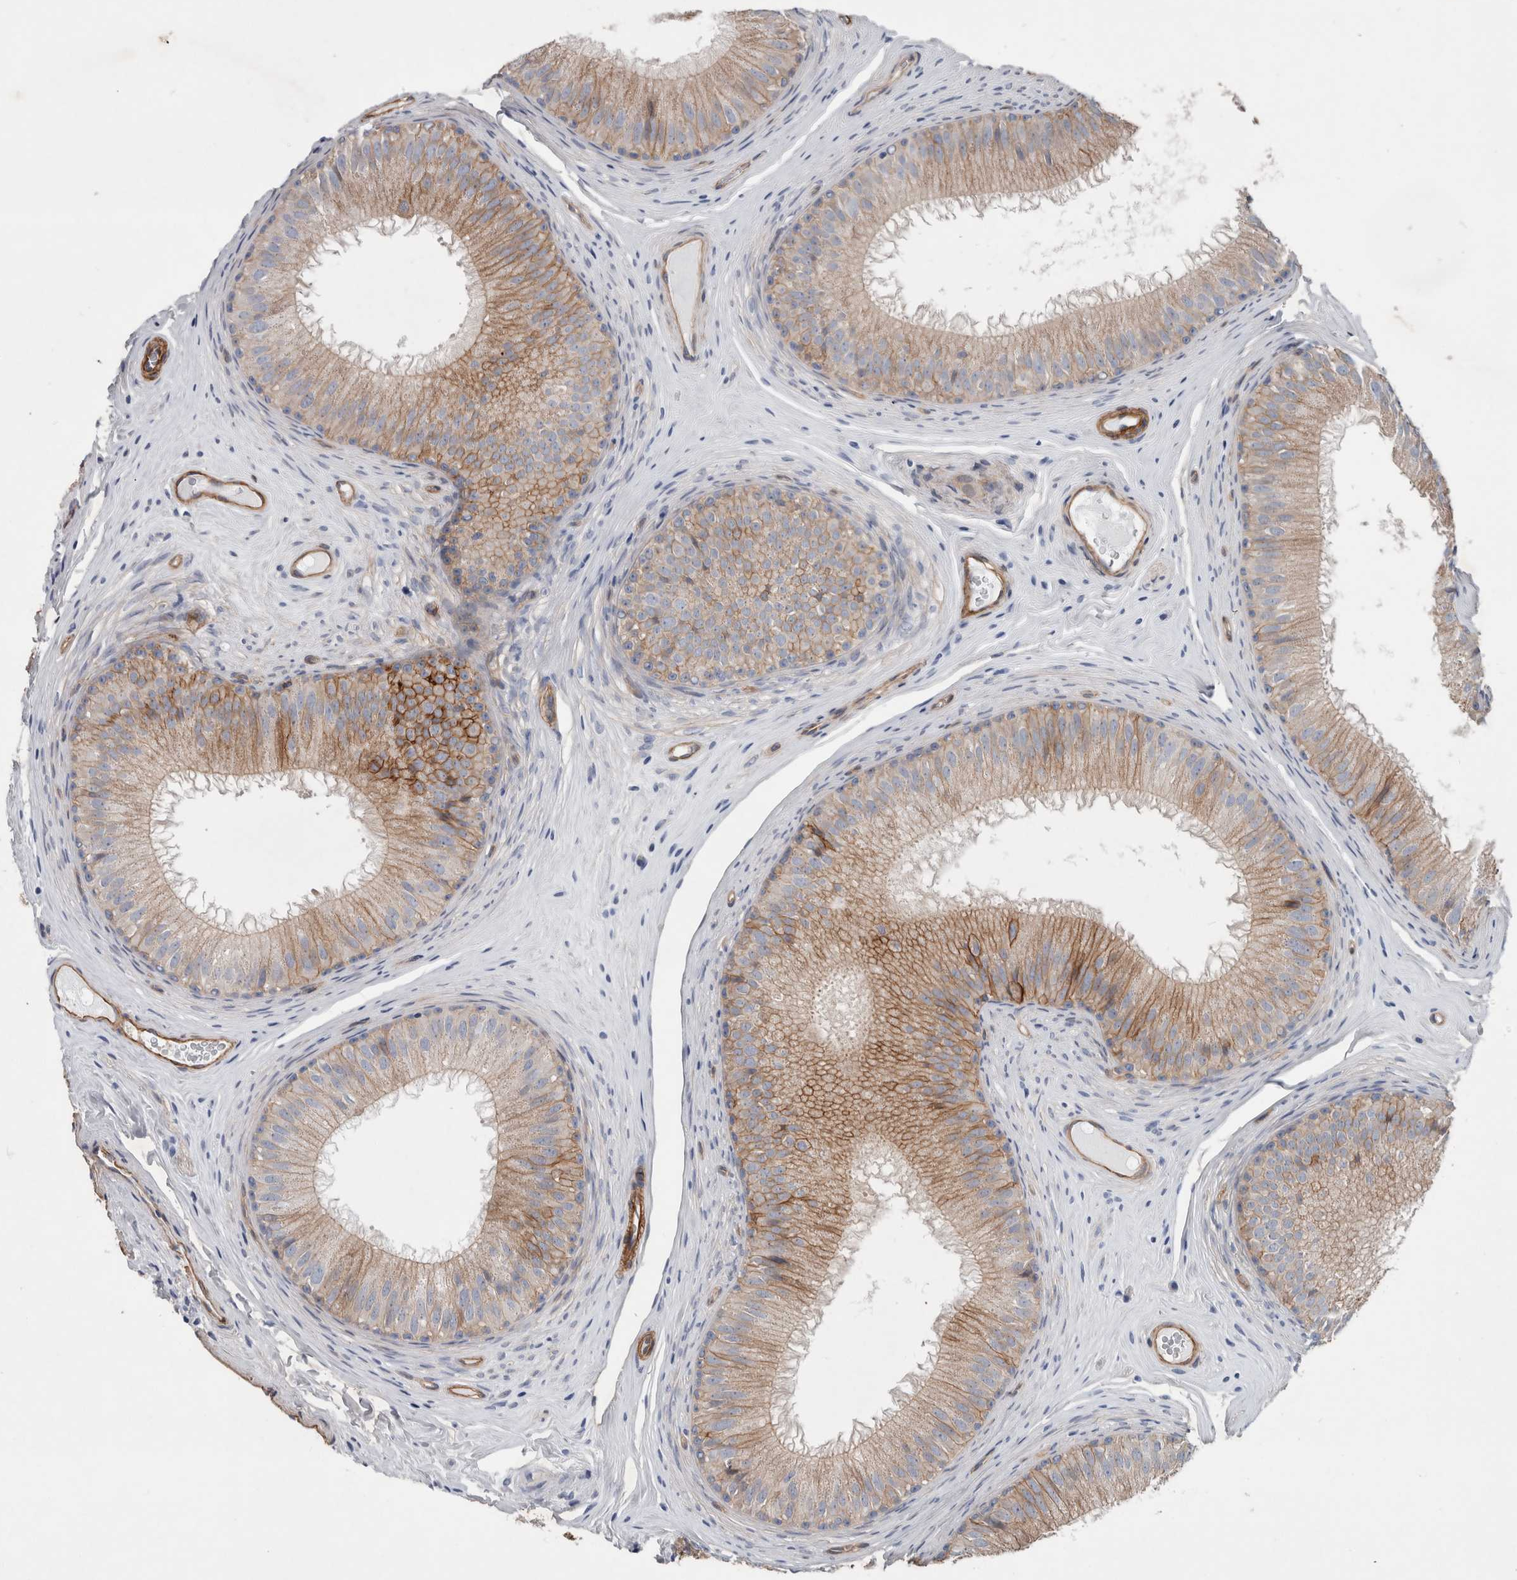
{"staining": {"intensity": "moderate", "quantity": "25%-75%", "location": "cytoplasmic/membranous"}, "tissue": "epididymis", "cell_type": "Glandular cells", "image_type": "normal", "snomed": [{"axis": "morphology", "description": "Normal tissue, NOS"}, {"axis": "topography", "description": "Epididymis"}], "caption": "Unremarkable epididymis was stained to show a protein in brown. There is medium levels of moderate cytoplasmic/membranous staining in about 25%-75% of glandular cells.", "gene": "BCAM", "patient": {"sex": "male", "age": 32}}